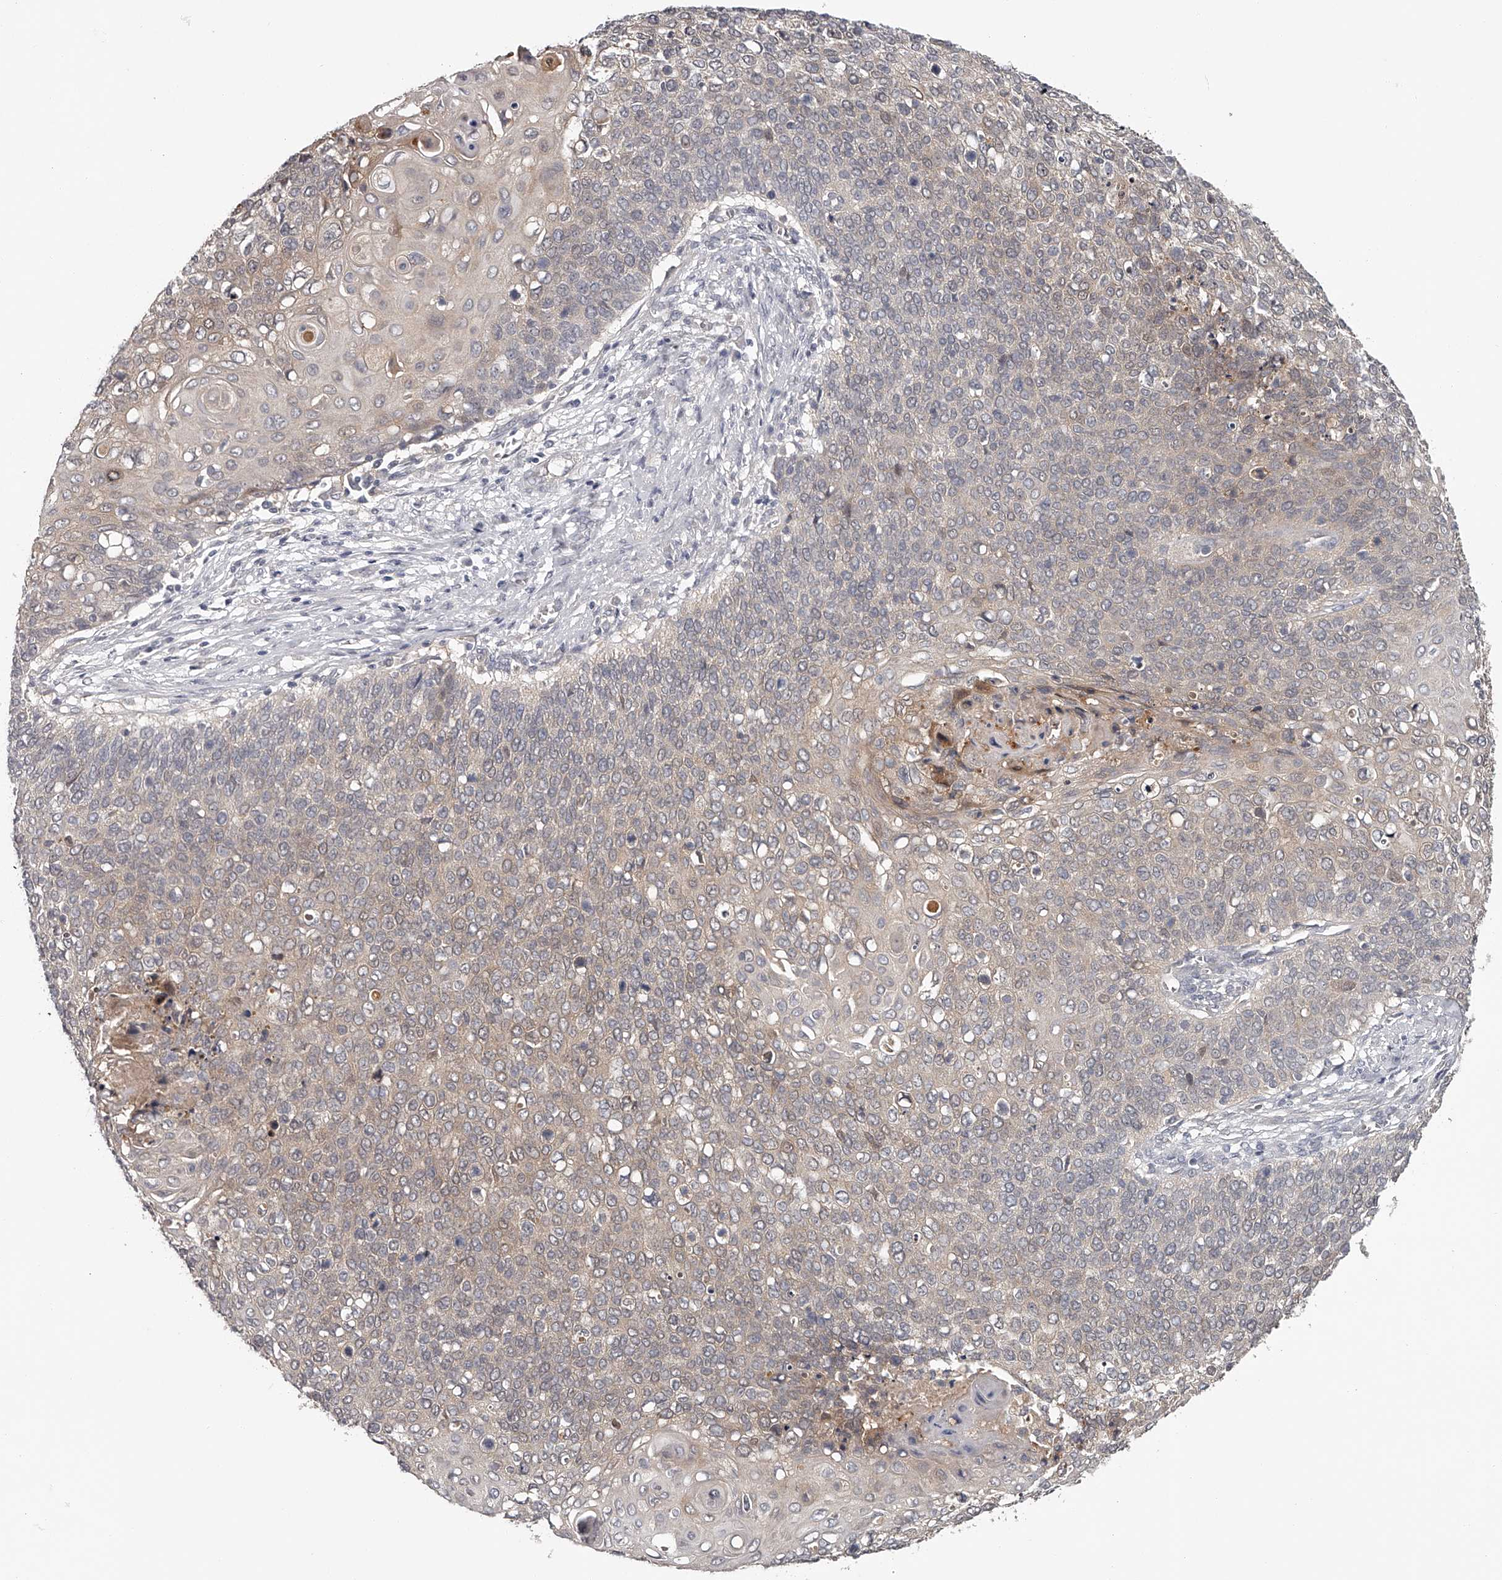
{"staining": {"intensity": "weak", "quantity": "<25%", "location": "cytoplasmic/membranous"}, "tissue": "cervical cancer", "cell_type": "Tumor cells", "image_type": "cancer", "snomed": [{"axis": "morphology", "description": "Squamous cell carcinoma, NOS"}, {"axis": "topography", "description": "Cervix"}], "caption": "Immunohistochemistry photomicrograph of neoplastic tissue: squamous cell carcinoma (cervical) stained with DAB reveals no significant protein staining in tumor cells.", "gene": "GGCT", "patient": {"sex": "female", "age": 39}}